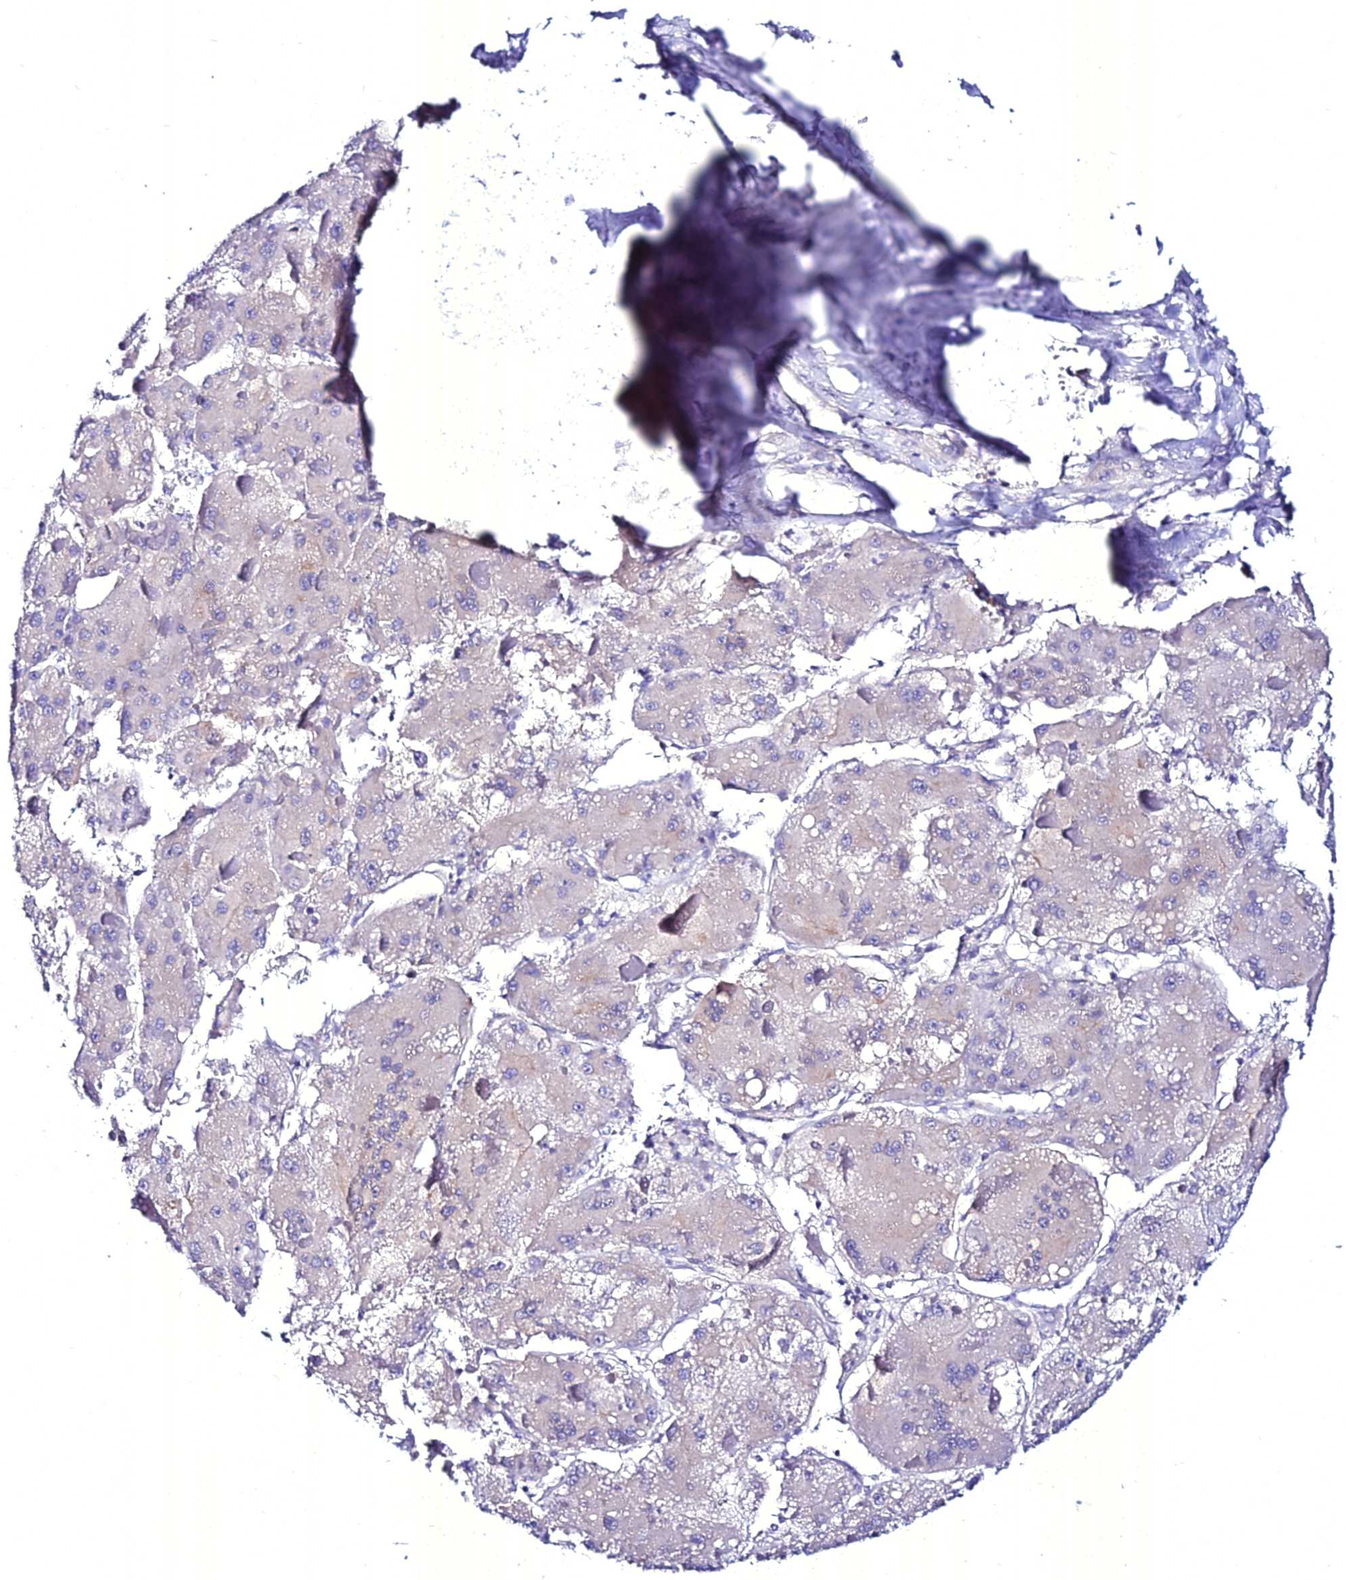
{"staining": {"intensity": "negative", "quantity": "none", "location": "none"}, "tissue": "liver cancer", "cell_type": "Tumor cells", "image_type": "cancer", "snomed": [{"axis": "morphology", "description": "Carcinoma, Hepatocellular, NOS"}, {"axis": "topography", "description": "Liver"}], "caption": "The image demonstrates no significant staining in tumor cells of liver cancer (hepatocellular carcinoma).", "gene": "ATG16L2", "patient": {"sex": "female", "age": 73}}